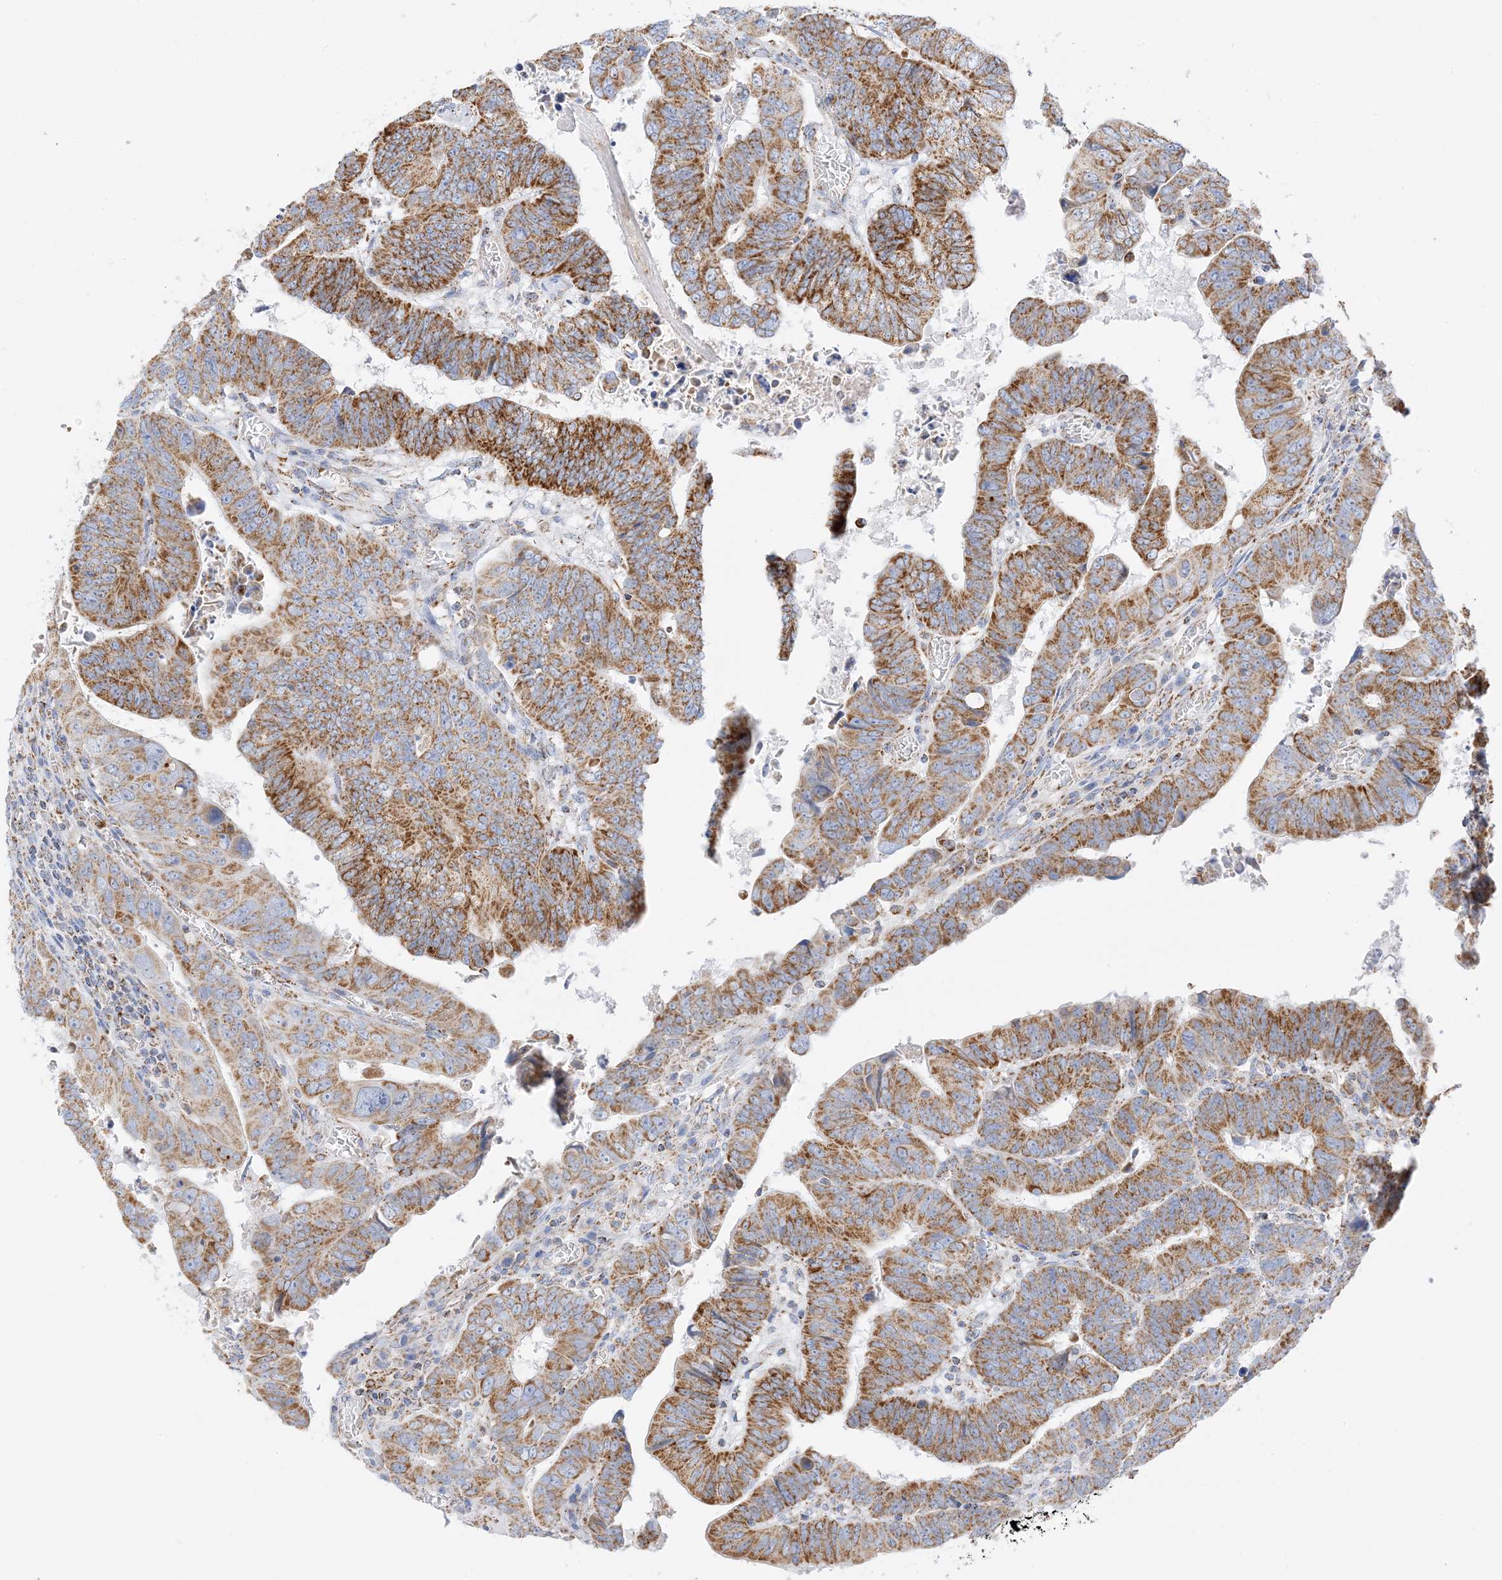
{"staining": {"intensity": "strong", "quantity": ">75%", "location": "cytoplasmic/membranous"}, "tissue": "colorectal cancer", "cell_type": "Tumor cells", "image_type": "cancer", "snomed": [{"axis": "morphology", "description": "Normal tissue, NOS"}, {"axis": "morphology", "description": "Adenocarcinoma, NOS"}, {"axis": "topography", "description": "Rectum"}], "caption": "This micrograph shows immunohistochemistry staining of colorectal adenocarcinoma, with high strong cytoplasmic/membranous expression in about >75% of tumor cells.", "gene": "CAPN13", "patient": {"sex": "female", "age": 65}}